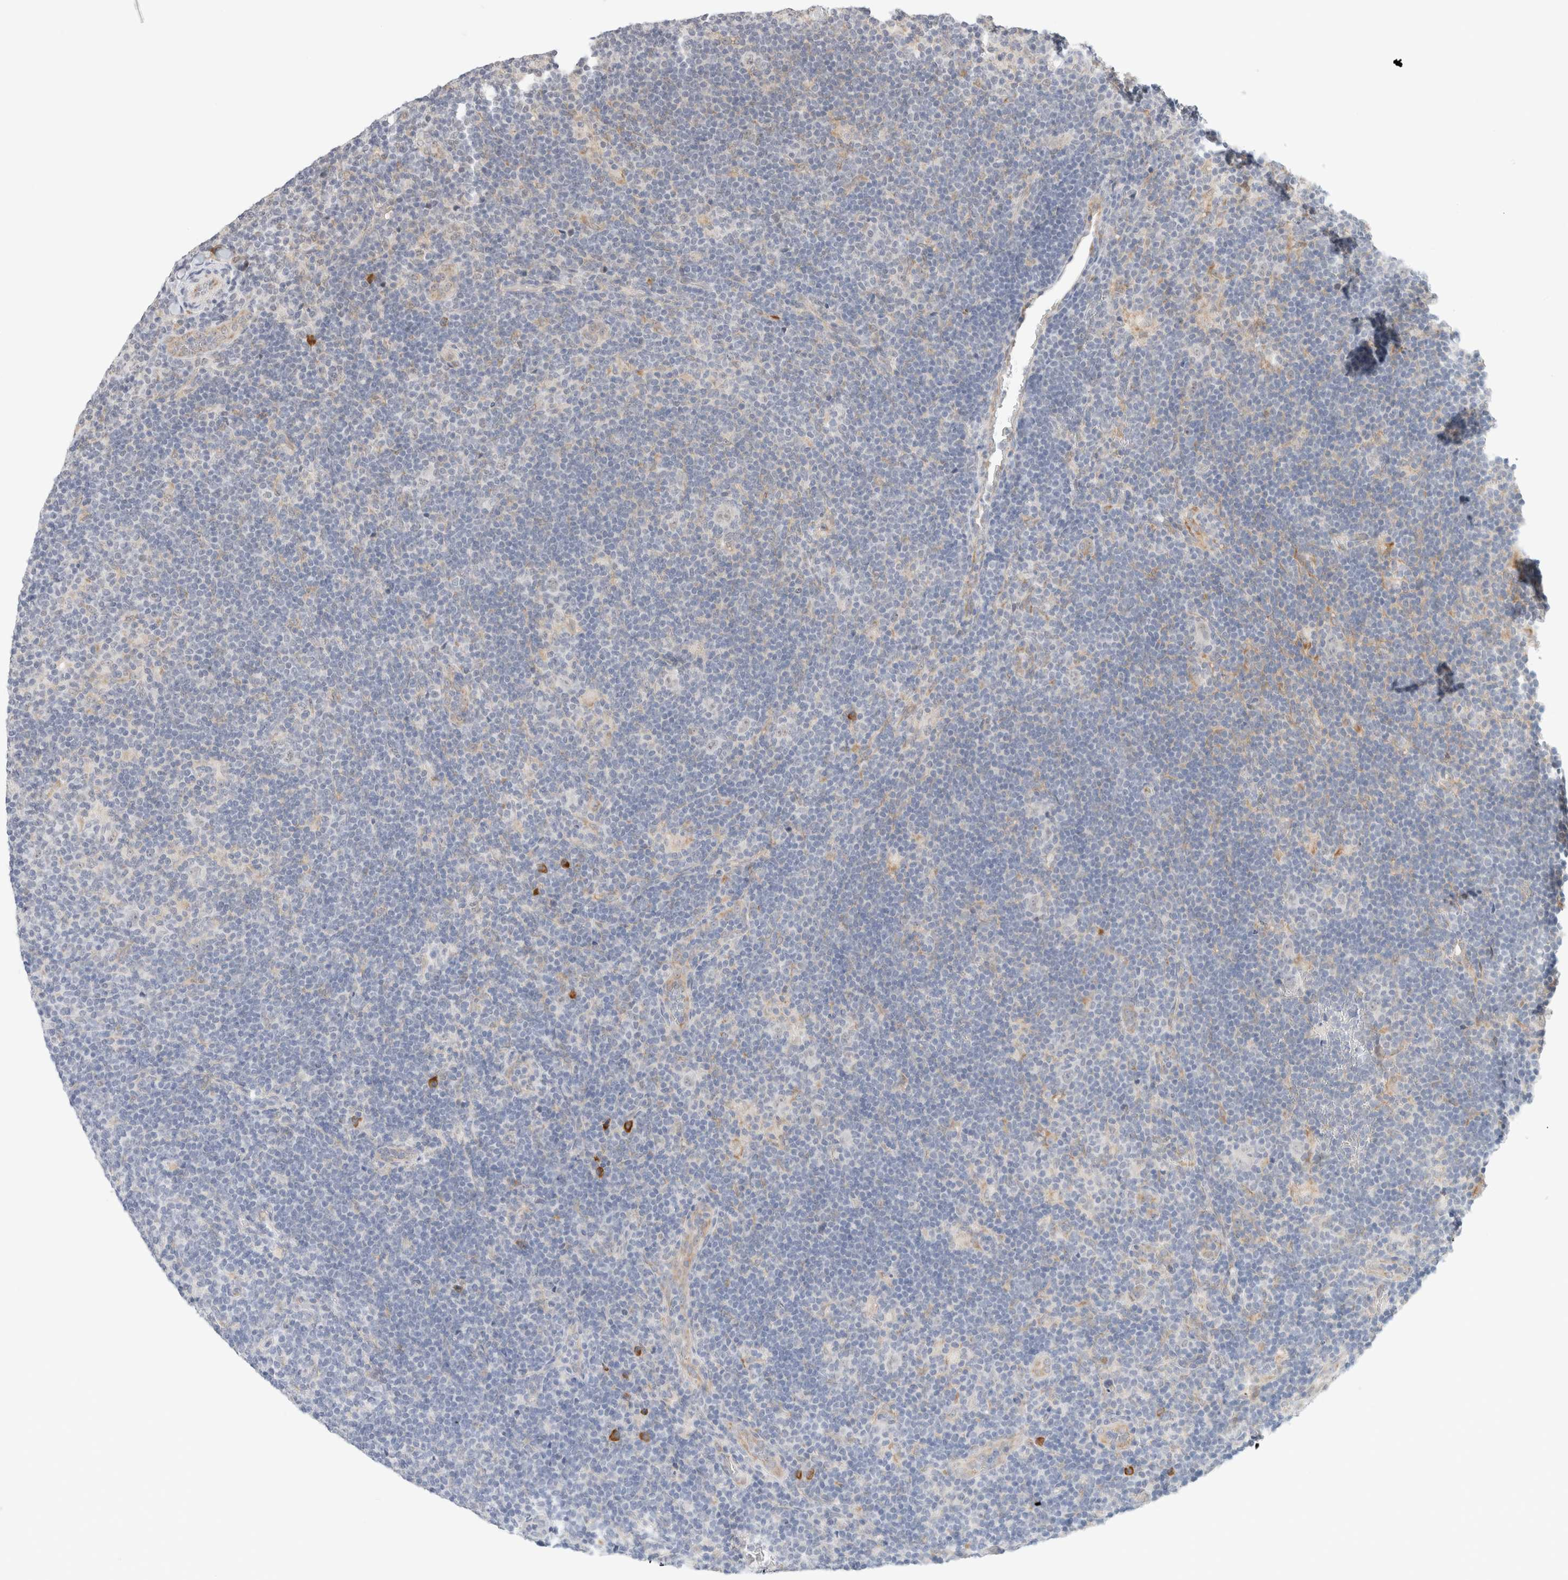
{"staining": {"intensity": "negative", "quantity": "none", "location": "none"}, "tissue": "lymphoma", "cell_type": "Tumor cells", "image_type": "cancer", "snomed": [{"axis": "morphology", "description": "Hodgkin's disease, NOS"}, {"axis": "topography", "description": "Lymph node"}], "caption": "Tumor cells show no significant expression in lymphoma.", "gene": "HDLBP", "patient": {"sex": "female", "age": 57}}